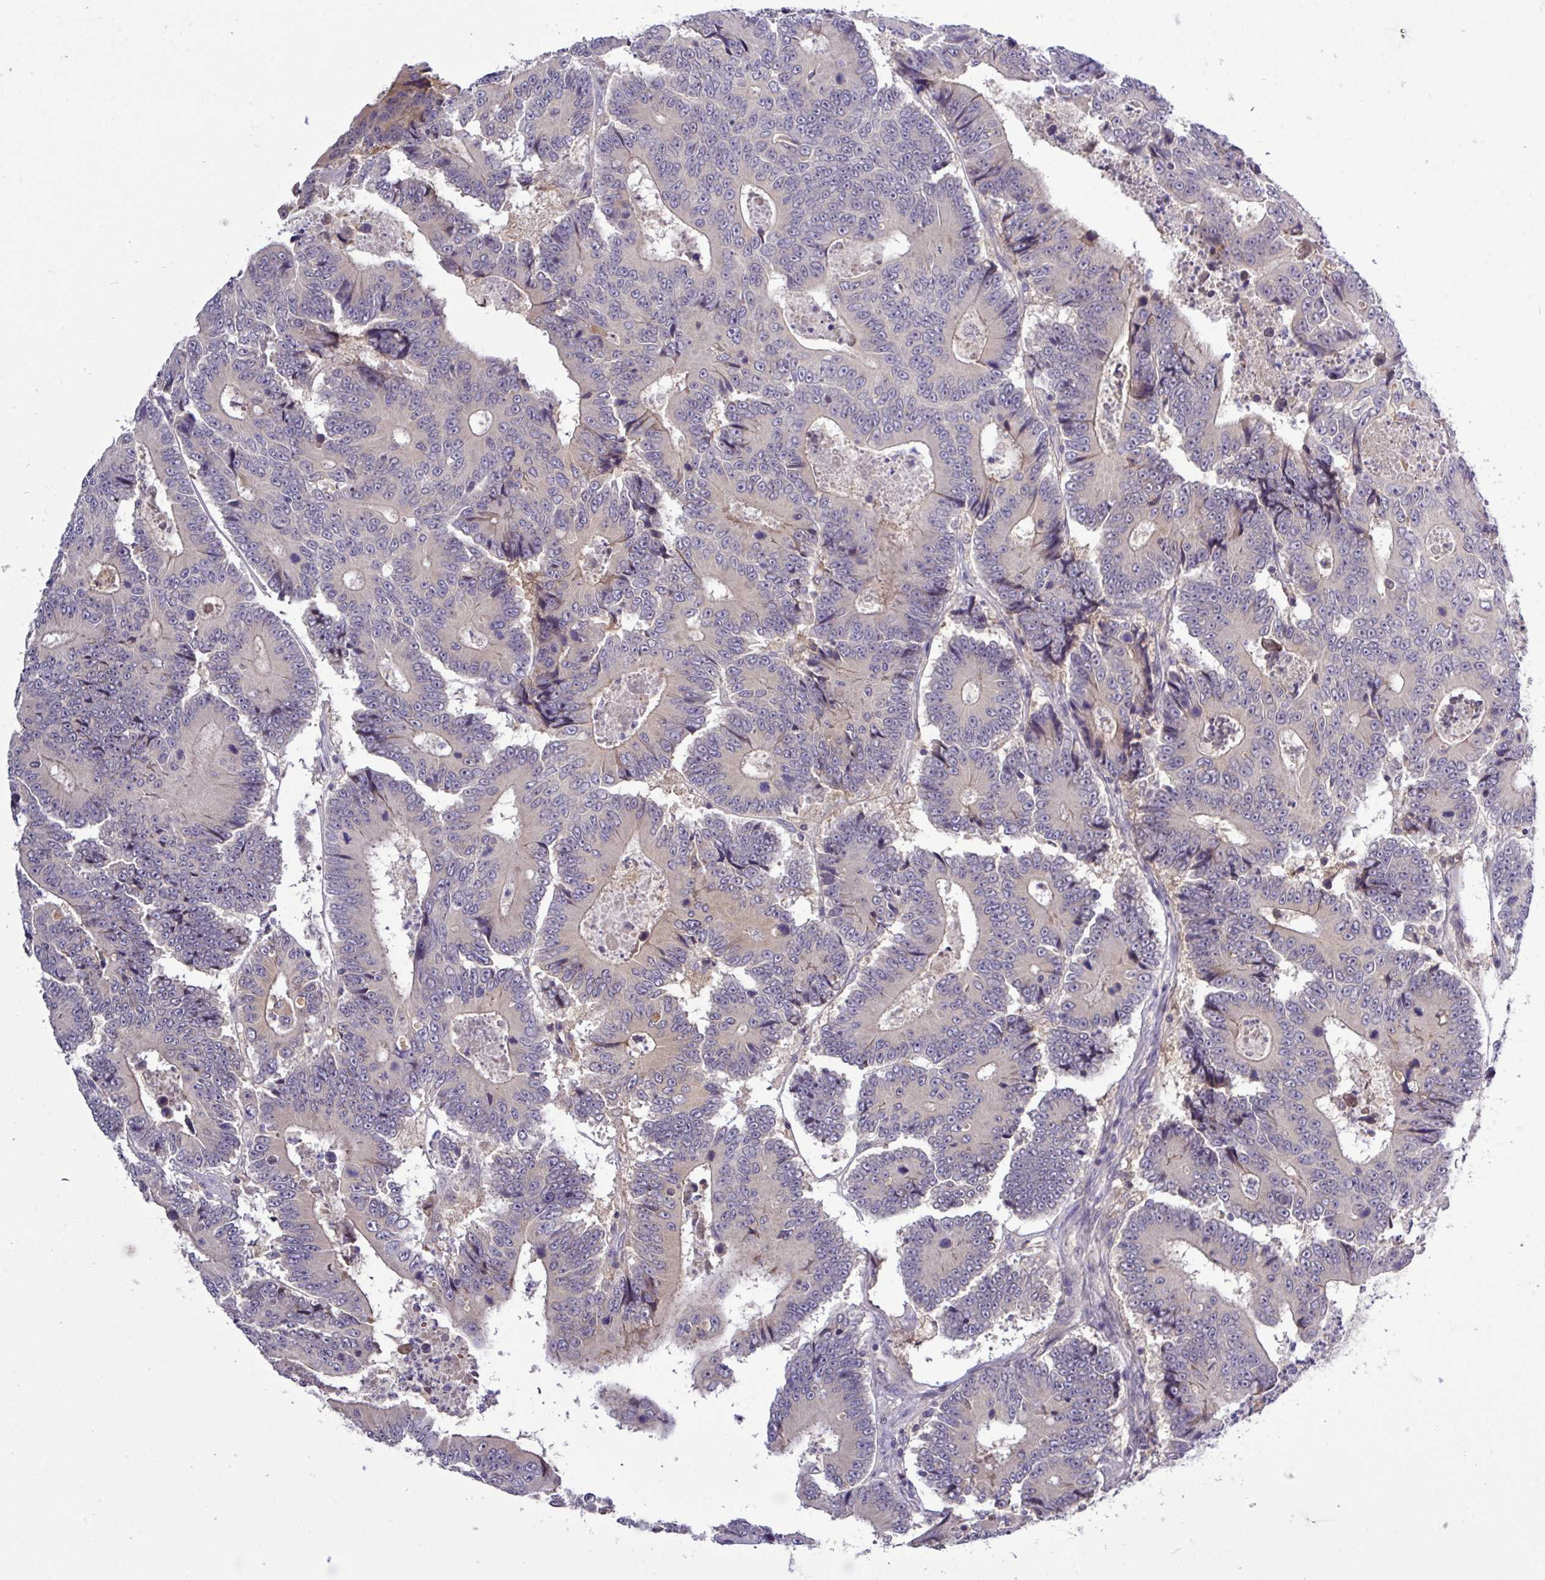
{"staining": {"intensity": "negative", "quantity": "none", "location": "none"}, "tissue": "colorectal cancer", "cell_type": "Tumor cells", "image_type": "cancer", "snomed": [{"axis": "morphology", "description": "Adenocarcinoma, NOS"}, {"axis": "topography", "description": "Colon"}], "caption": "The IHC histopathology image has no significant expression in tumor cells of adenocarcinoma (colorectal) tissue.", "gene": "TMEM62", "patient": {"sex": "male", "age": 83}}